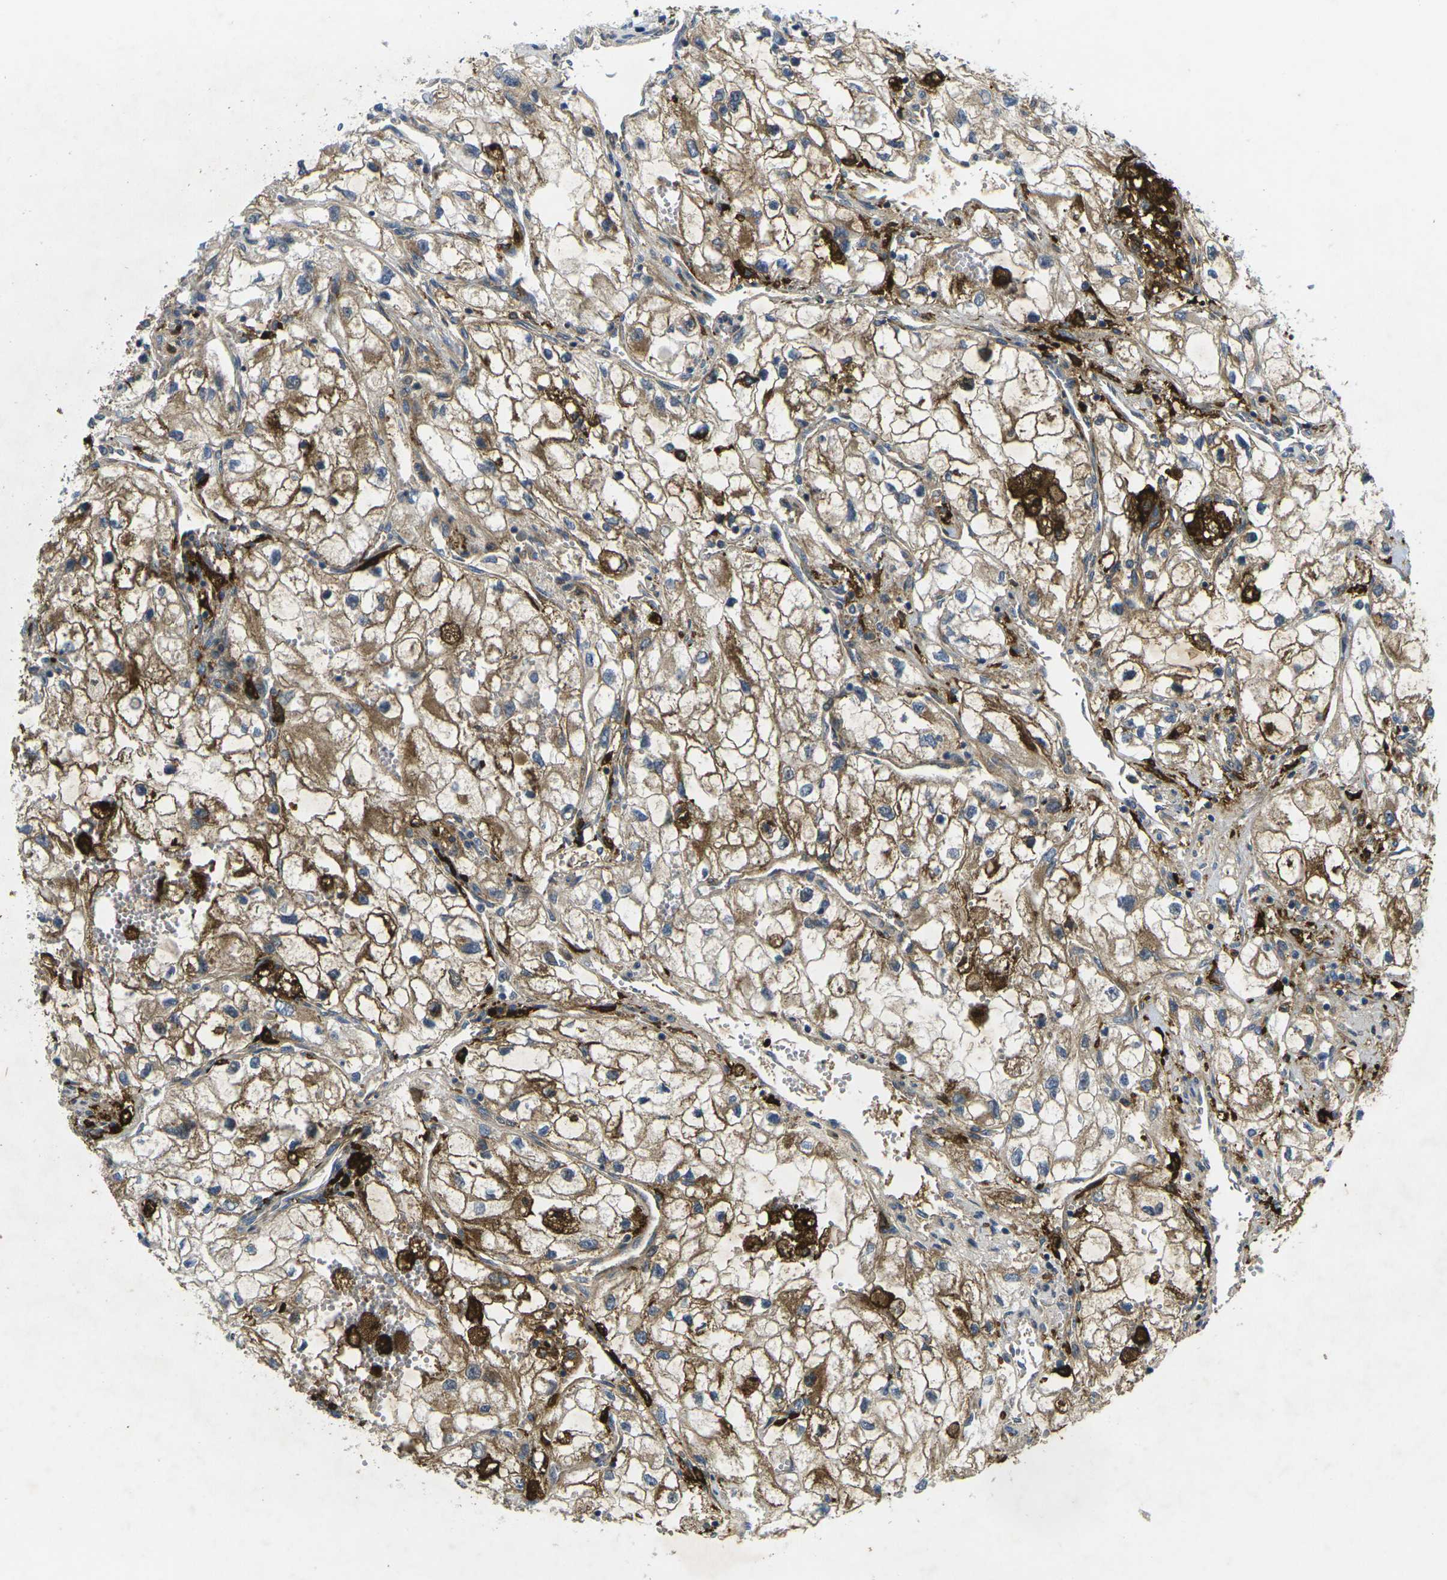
{"staining": {"intensity": "moderate", "quantity": ">75%", "location": "cytoplasmic/membranous"}, "tissue": "renal cancer", "cell_type": "Tumor cells", "image_type": "cancer", "snomed": [{"axis": "morphology", "description": "Adenocarcinoma, NOS"}, {"axis": "topography", "description": "Kidney"}], "caption": "Human renal cancer stained for a protein (brown) demonstrates moderate cytoplasmic/membranous positive positivity in approximately >75% of tumor cells.", "gene": "ROBO2", "patient": {"sex": "female", "age": 70}}